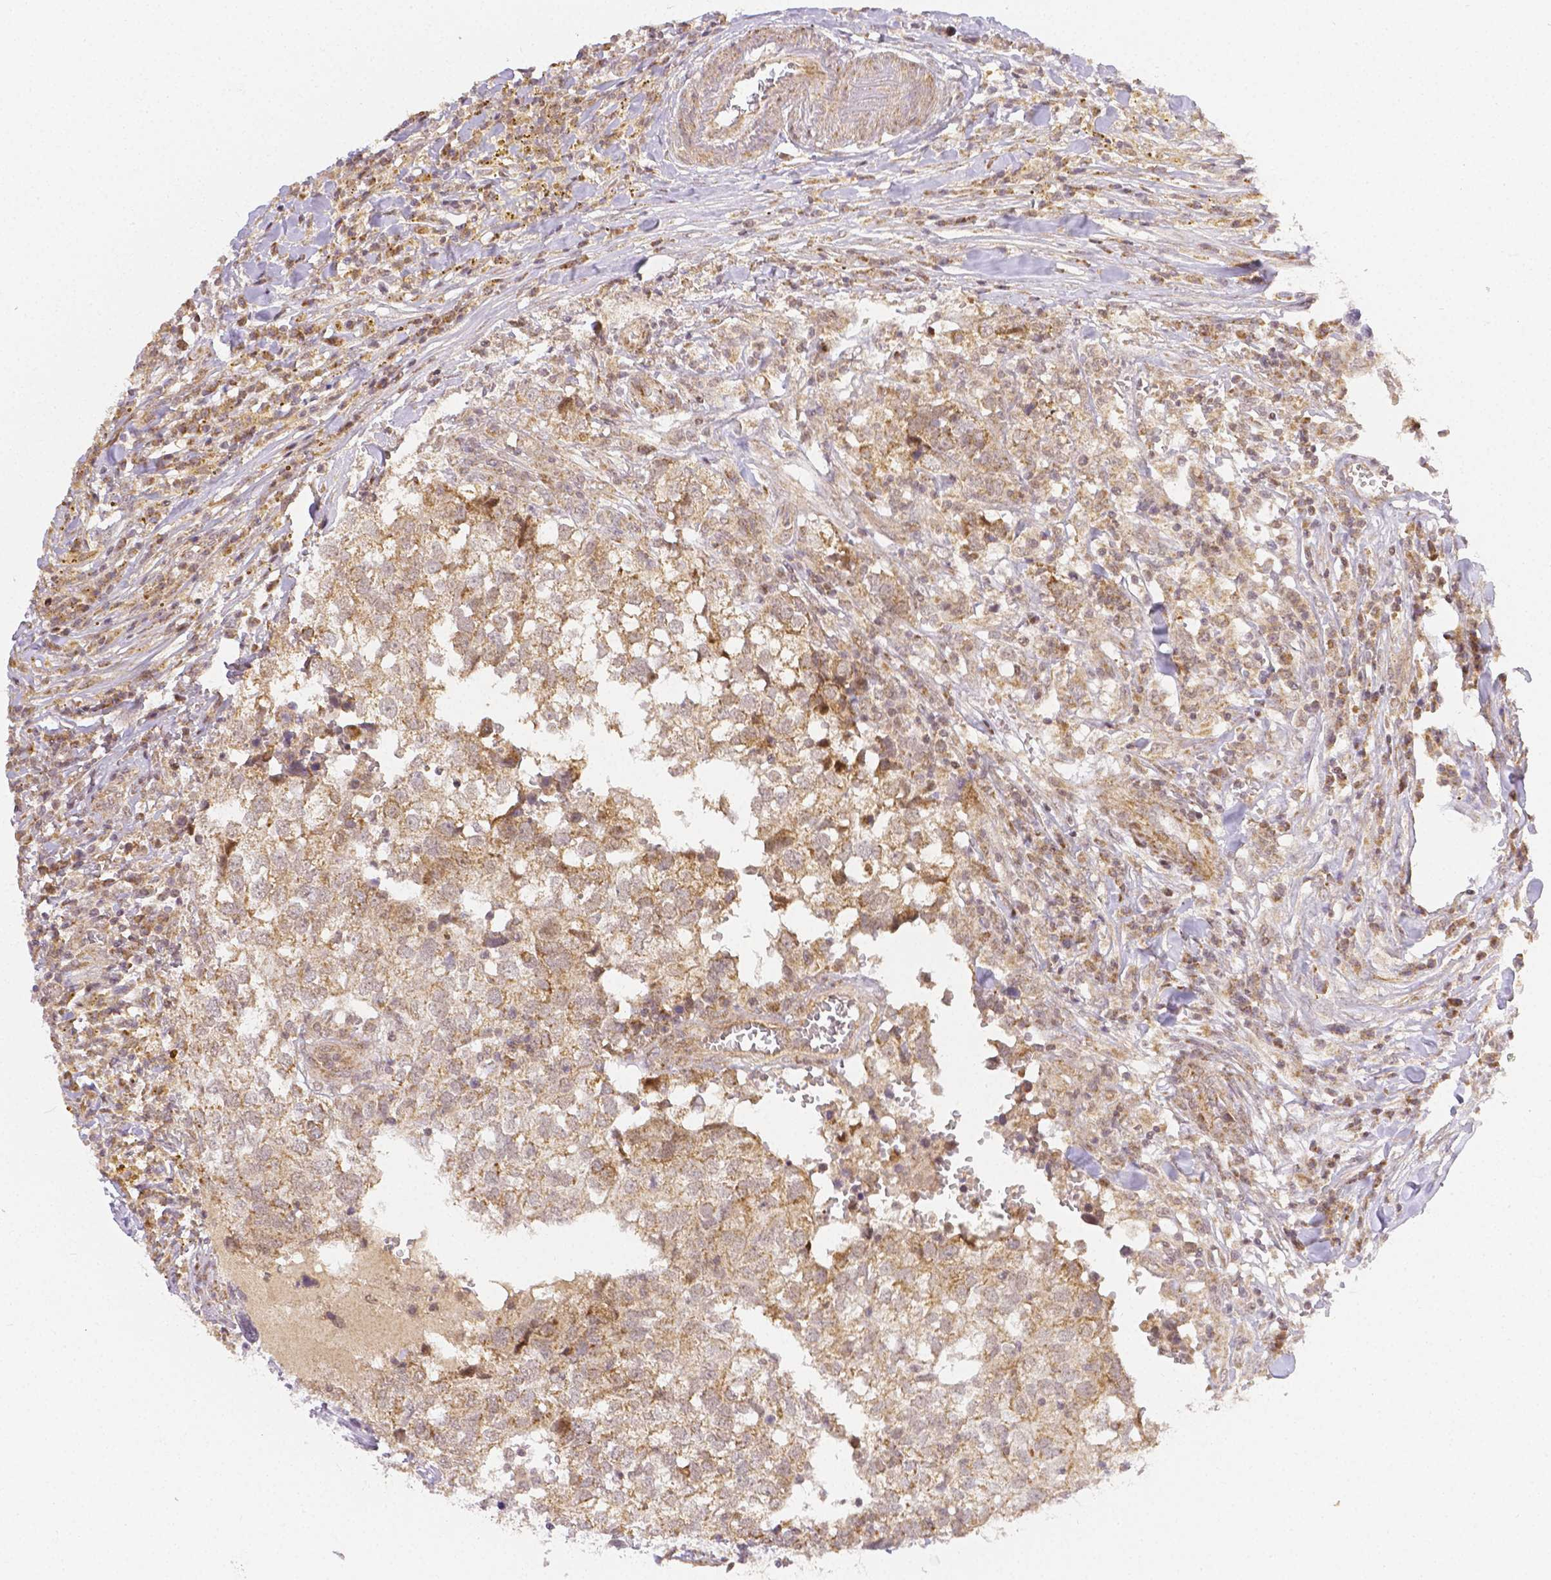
{"staining": {"intensity": "weak", "quantity": ">75%", "location": "cytoplasmic/membranous,nuclear"}, "tissue": "breast cancer", "cell_type": "Tumor cells", "image_type": "cancer", "snomed": [{"axis": "morphology", "description": "Duct carcinoma"}, {"axis": "topography", "description": "Breast"}], "caption": "Immunohistochemical staining of breast infiltrating ductal carcinoma displays weak cytoplasmic/membranous and nuclear protein expression in approximately >75% of tumor cells.", "gene": "RHOT1", "patient": {"sex": "female", "age": 30}}